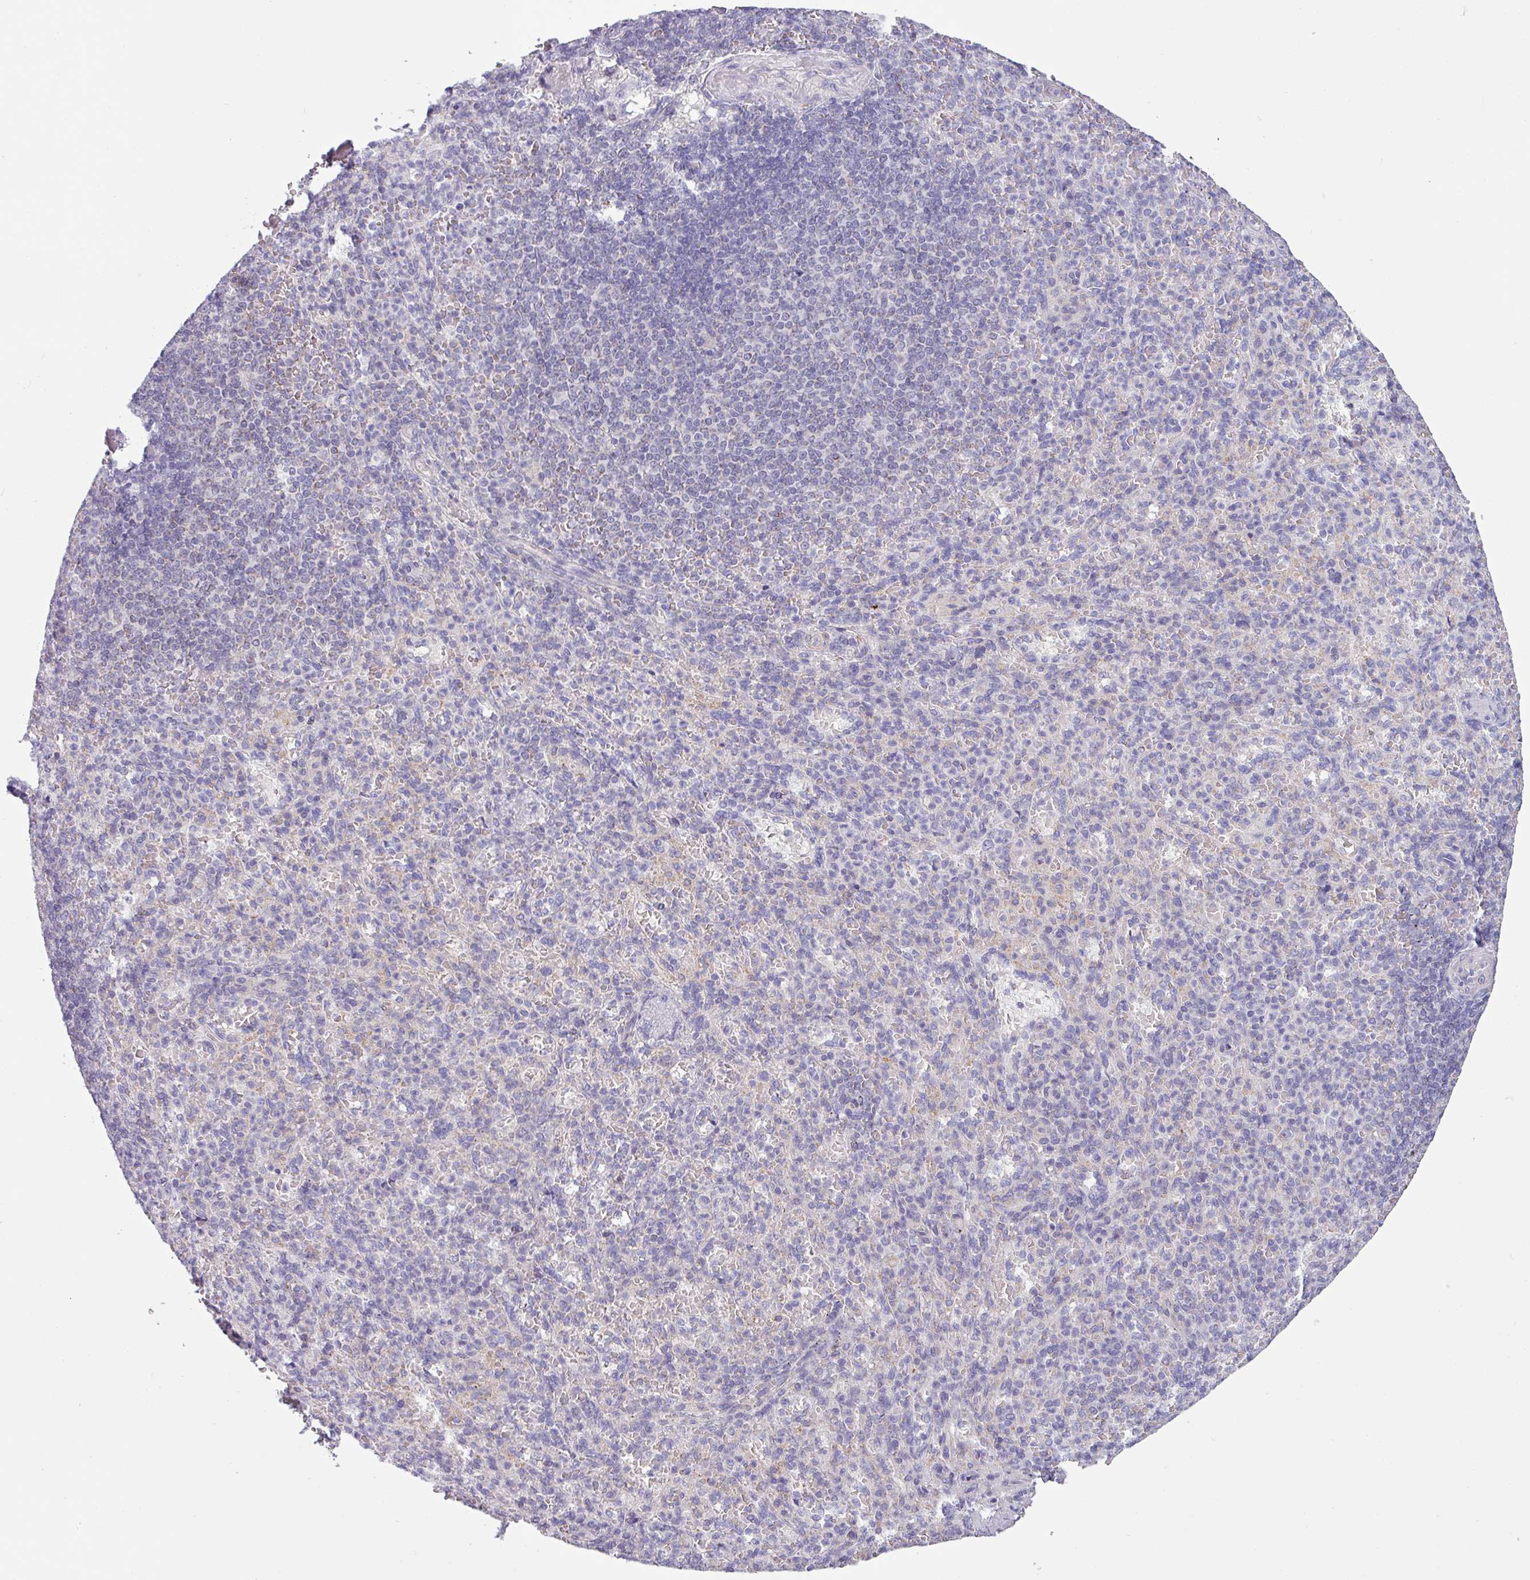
{"staining": {"intensity": "negative", "quantity": "none", "location": "none"}, "tissue": "spleen", "cell_type": "Cells in red pulp", "image_type": "normal", "snomed": [{"axis": "morphology", "description": "Normal tissue, NOS"}, {"axis": "topography", "description": "Spleen"}], "caption": "This is an immunohistochemistry photomicrograph of benign spleen. There is no expression in cells in red pulp.", "gene": "CAMK1", "patient": {"sex": "female", "age": 74}}